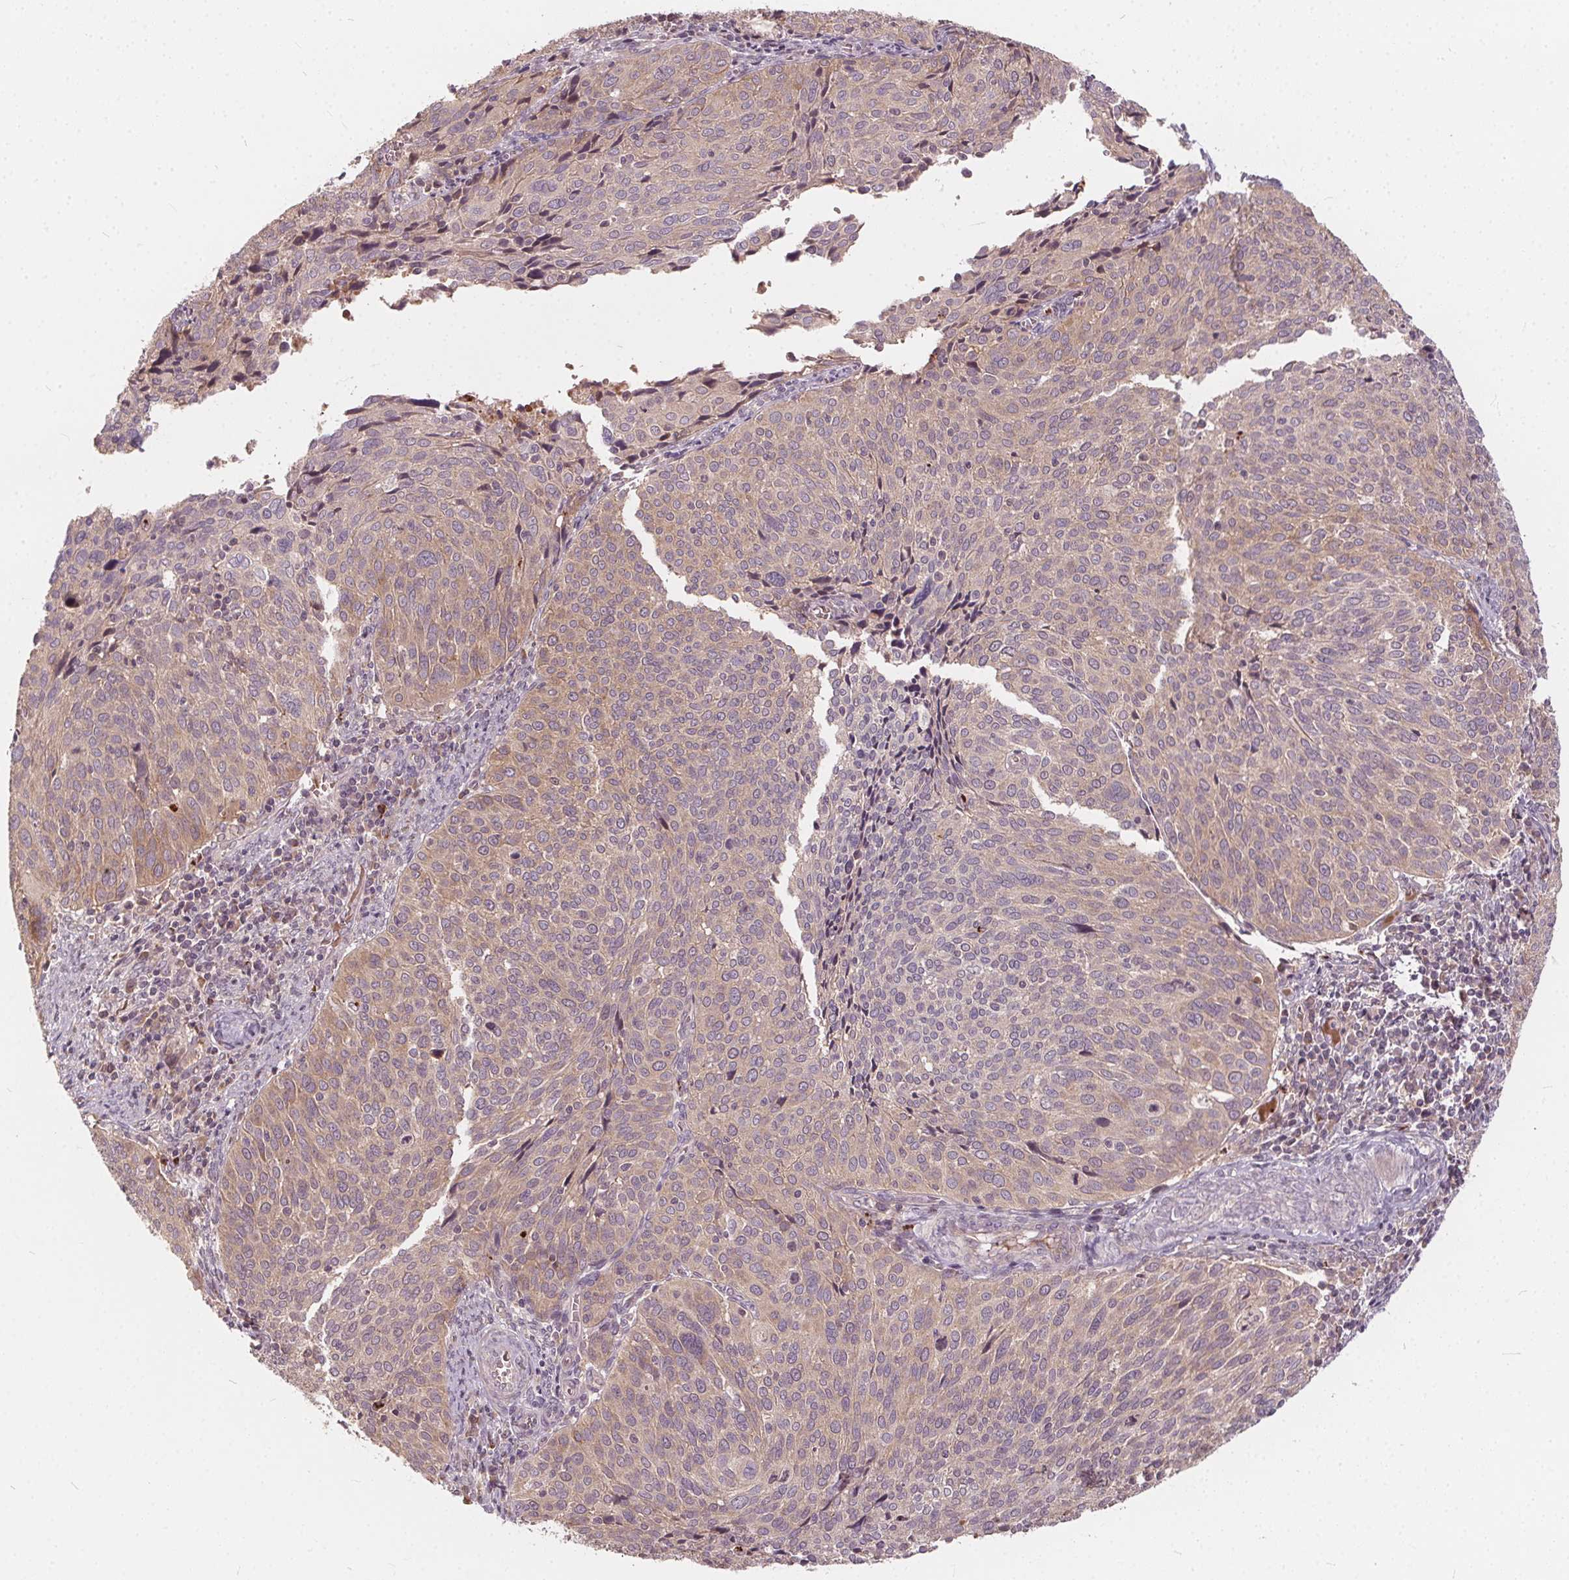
{"staining": {"intensity": "weak", "quantity": "25%-75%", "location": "cytoplasmic/membranous"}, "tissue": "cervical cancer", "cell_type": "Tumor cells", "image_type": "cancer", "snomed": [{"axis": "morphology", "description": "Squamous cell carcinoma, NOS"}, {"axis": "topography", "description": "Cervix"}], "caption": "Squamous cell carcinoma (cervical) tissue displays weak cytoplasmic/membranous positivity in about 25%-75% of tumor cells, visualized by immunohistochemistry.", "gene": "IPO13", "patient": {"sex": "female", "age": 39}}